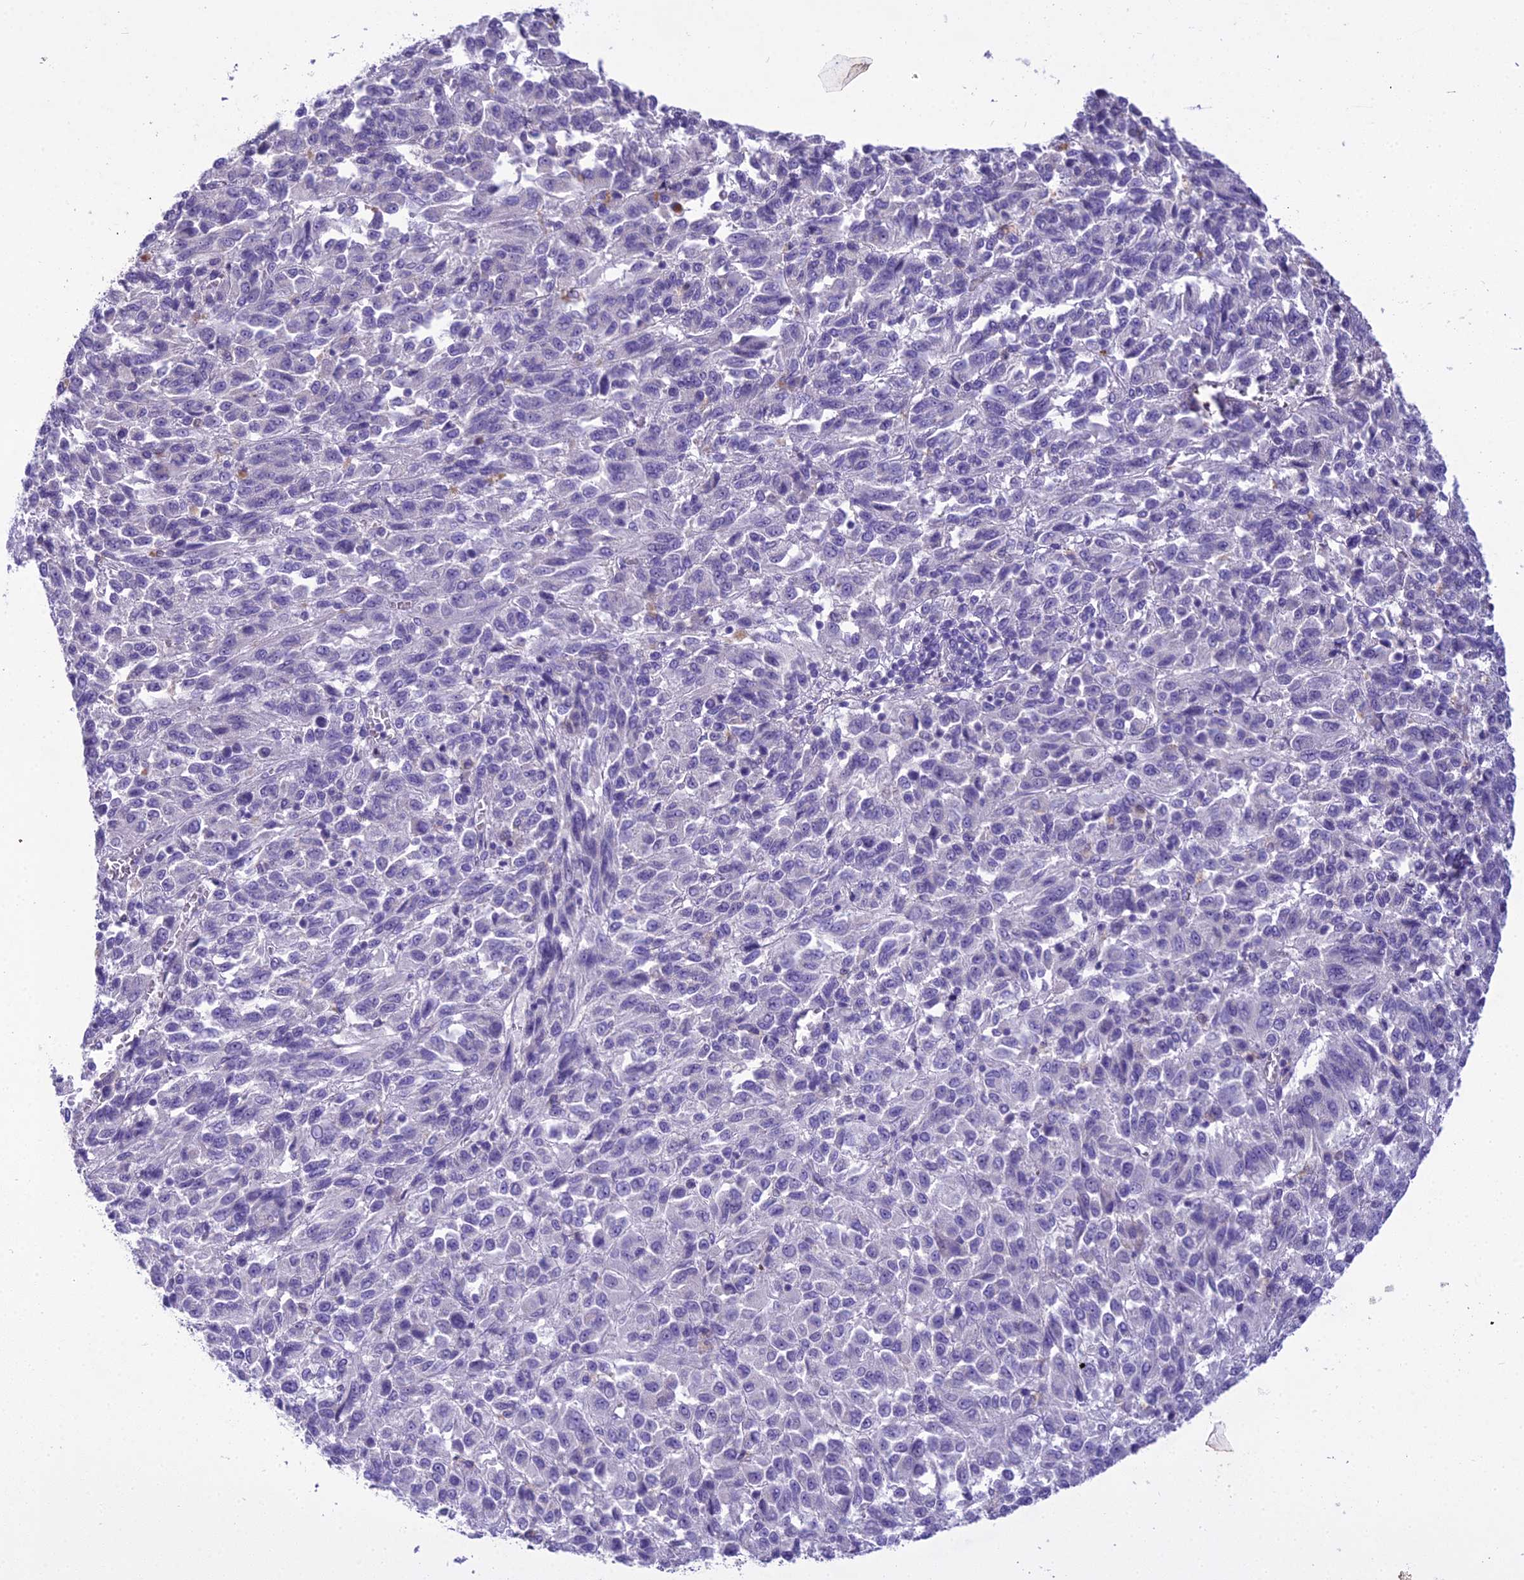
{"staining": {"intensity": "negative", "quantity": "none", "location": "none"}, "tissue": "melanoma", "cell_type": "Tumor cells", "image_type": "cancer", "snomed": [{"axis": "morphology", "description": "Malignant melanoma, Metastatic site"}, {"axis": "topography", "description": "Lung"}], "caption": "Malignant melanoma (metastatic site) was stained to show a protein in brown. There is no significant expression in tumor cells. Brightfield microscopy of immunohistochemistry (IHC) stained with DAB (3,3'-diaminobenzidine) (brown) and hematoxylin (blue), captured at high magnification.", "gene": "SCRT1", "patient": {"sex": "male", "age": 64}}